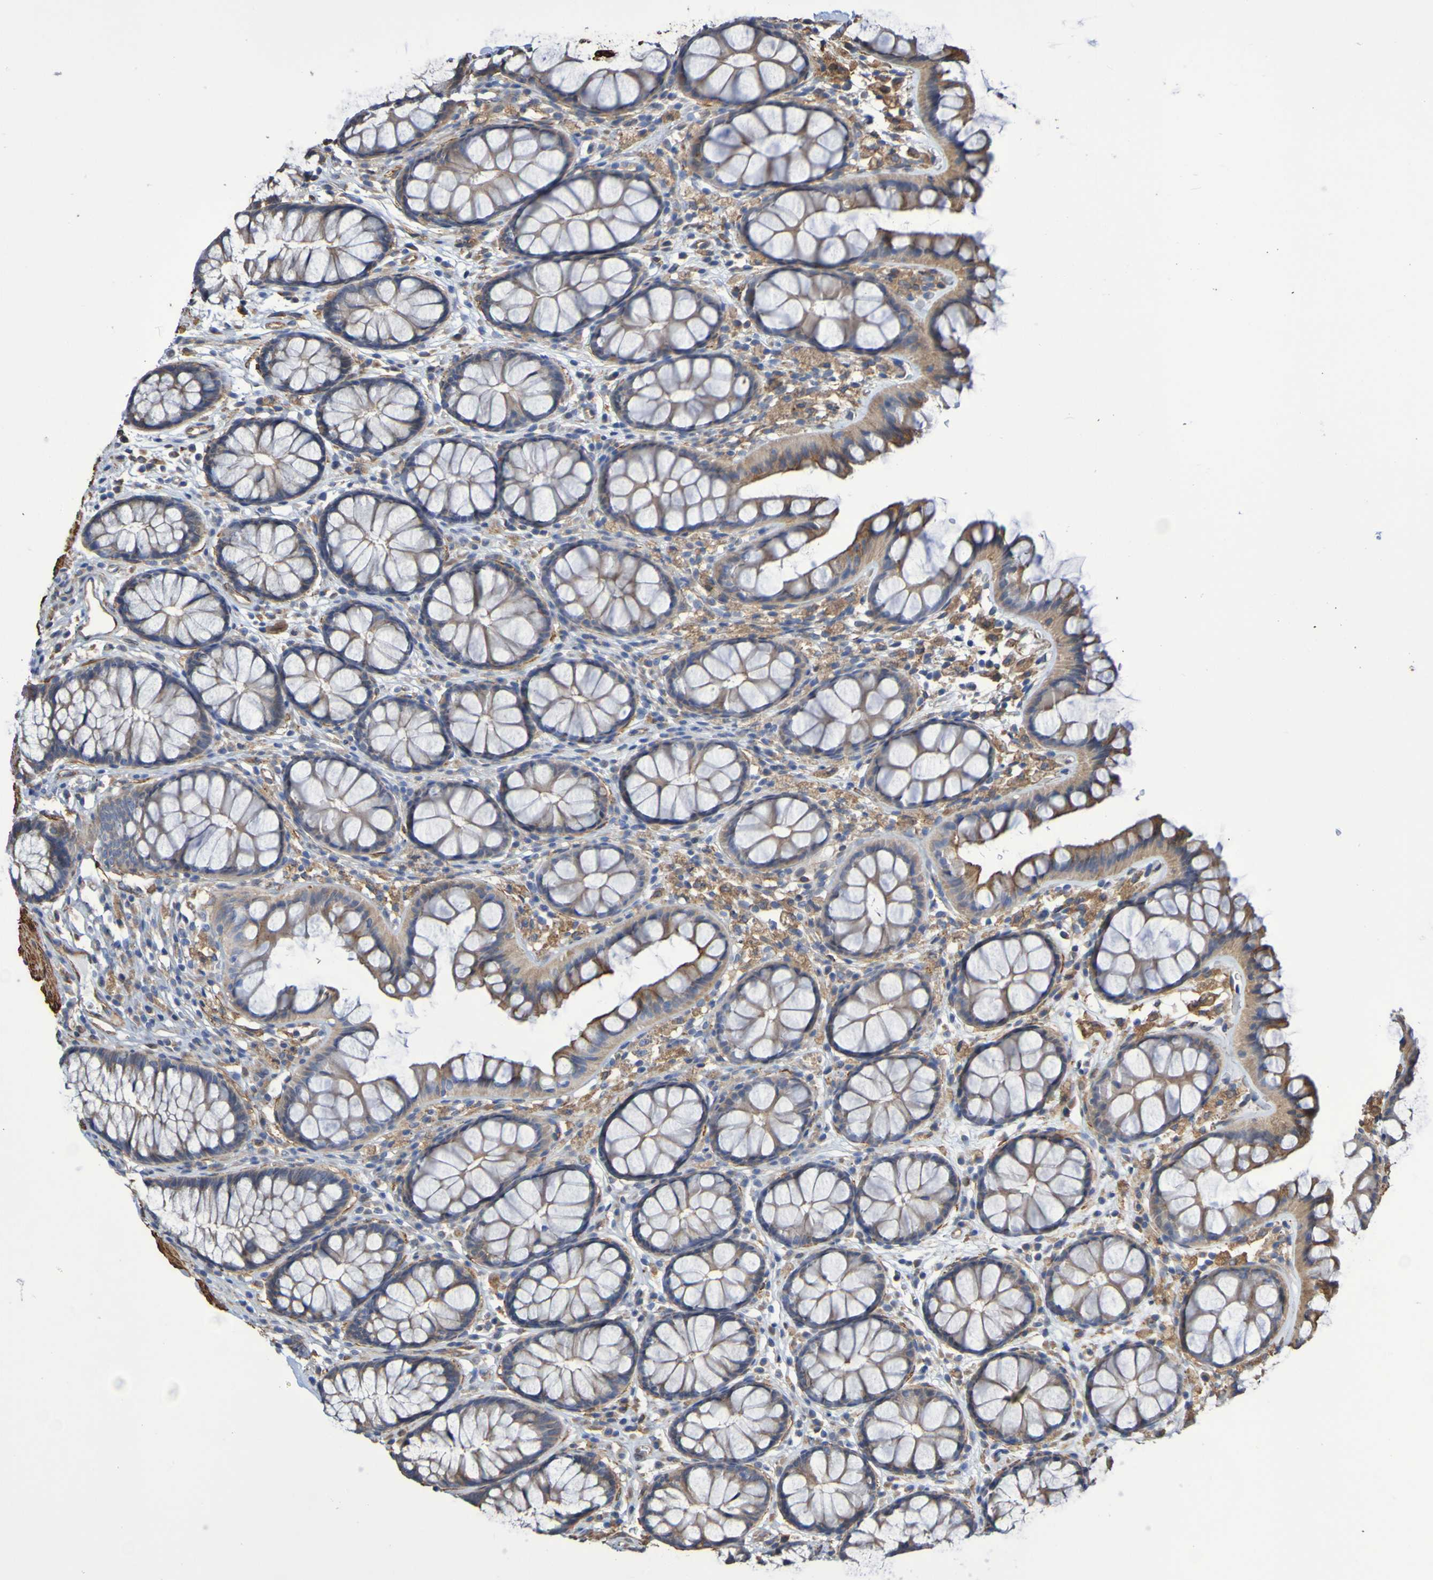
{"staining": {"intensity": "strong", "quantity": ">75%", "location": "cytoplasmic/membranous"}, "tissue": "colon", "cell_type": "Endothelial cells", "image_type": "normal", "snomed": [{"axis": "morphology", "description": "Normal tissue, NOS"}, {"axis": "topography", "description": "Colon"}], "caption": "Immunohistochemical staining of benign colon reveals strong cytoplasmic/membranous protein staining in about >75% of endothelial cells. The protein of interest is stained brown, and the nuclei are stained in blue (DAB (3,3'-diaminobenzidine) IHC with brightfield microscopy, high magnification).", "gene": "RAB11A", "patient": {"sex": "female", "age": 55}}